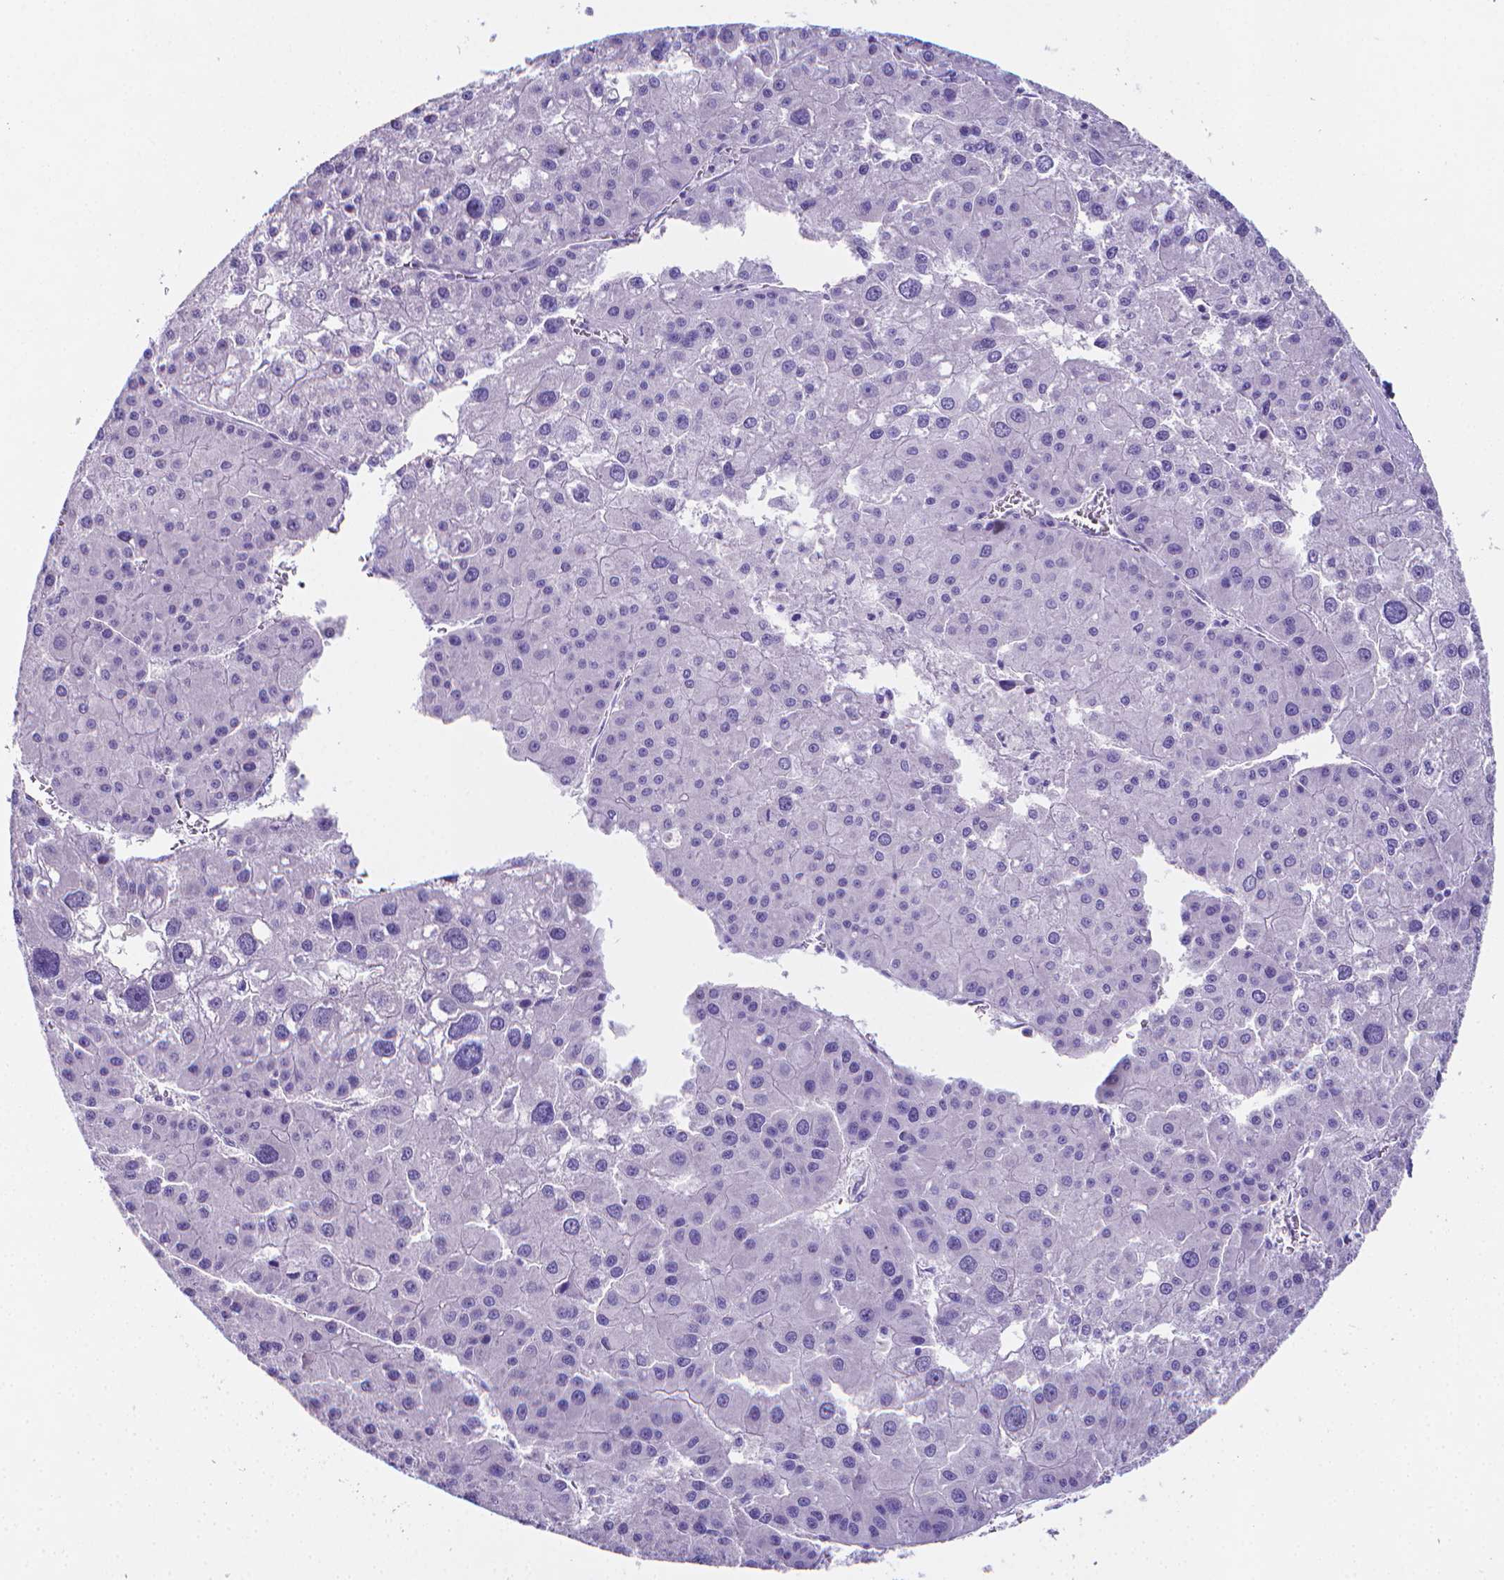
{"staining": {"intensity": "negative", "quantity": "none", "location": "none"}, "tissue": "liver cancer", "cell_type": "Tumor cells", "image_type": "cancer", "snomed": [{"axis": "morphology", "description": "Carcinoma, Hepatocellular, NOS"}, {"axis": "topography", "description": "Liver"}], "caption": "An immunohistochemistry (IHC) micrograph of liver hepatocellular carcinoma is shown. There is no staining in tumor cells of liver hepatocellular carcinoma. Nuclei are stained in blue.", "gene": "LRRC73", "patient": {"sex": "male", "age": 73}}